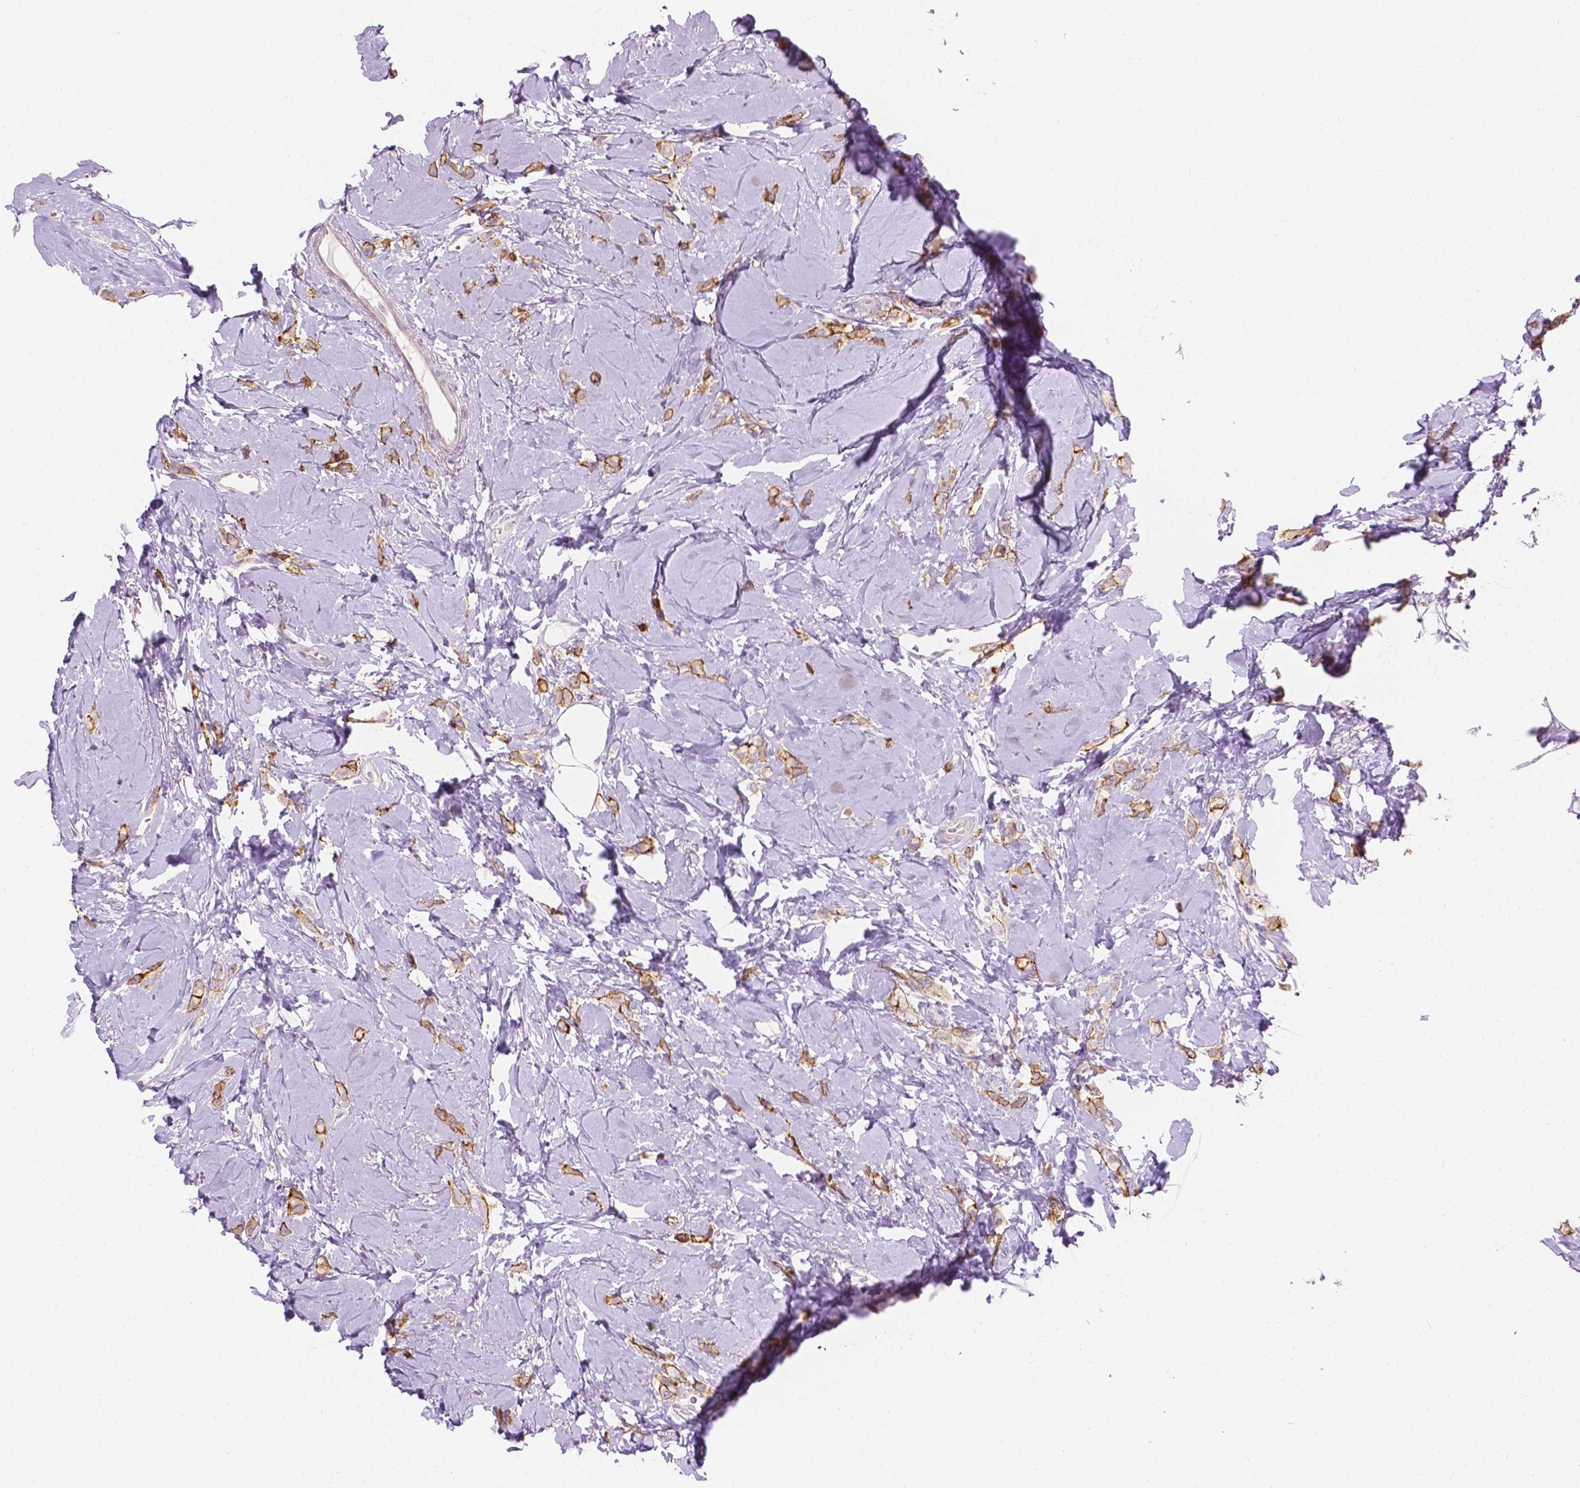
{"staining": {"intensity": "moderate", "quantity": "25%-75%", "location": "cytoplasmic/membranous"}, "tissue": "breast cancer", "cell_type": "Tumor cells", "image_type": "cancer", "snomed": [{"axis": "morphology", "description": "Lobular carcinoma"}, {"axis": "topography", "description": "Breast"}], "caption": "An immunohistochemistry (IHC) histopathology image of neoplastic tissue is shown. Protein staining in brown shows moderate cytoplasmic/membranous positivity in breast lobular carcinoma within tumor cells. The protein of interest is shown in brown color, while the nuclei are stained blue.", "gene": "NOS1AP", "patient": {"sex": "female", "age": 66}}